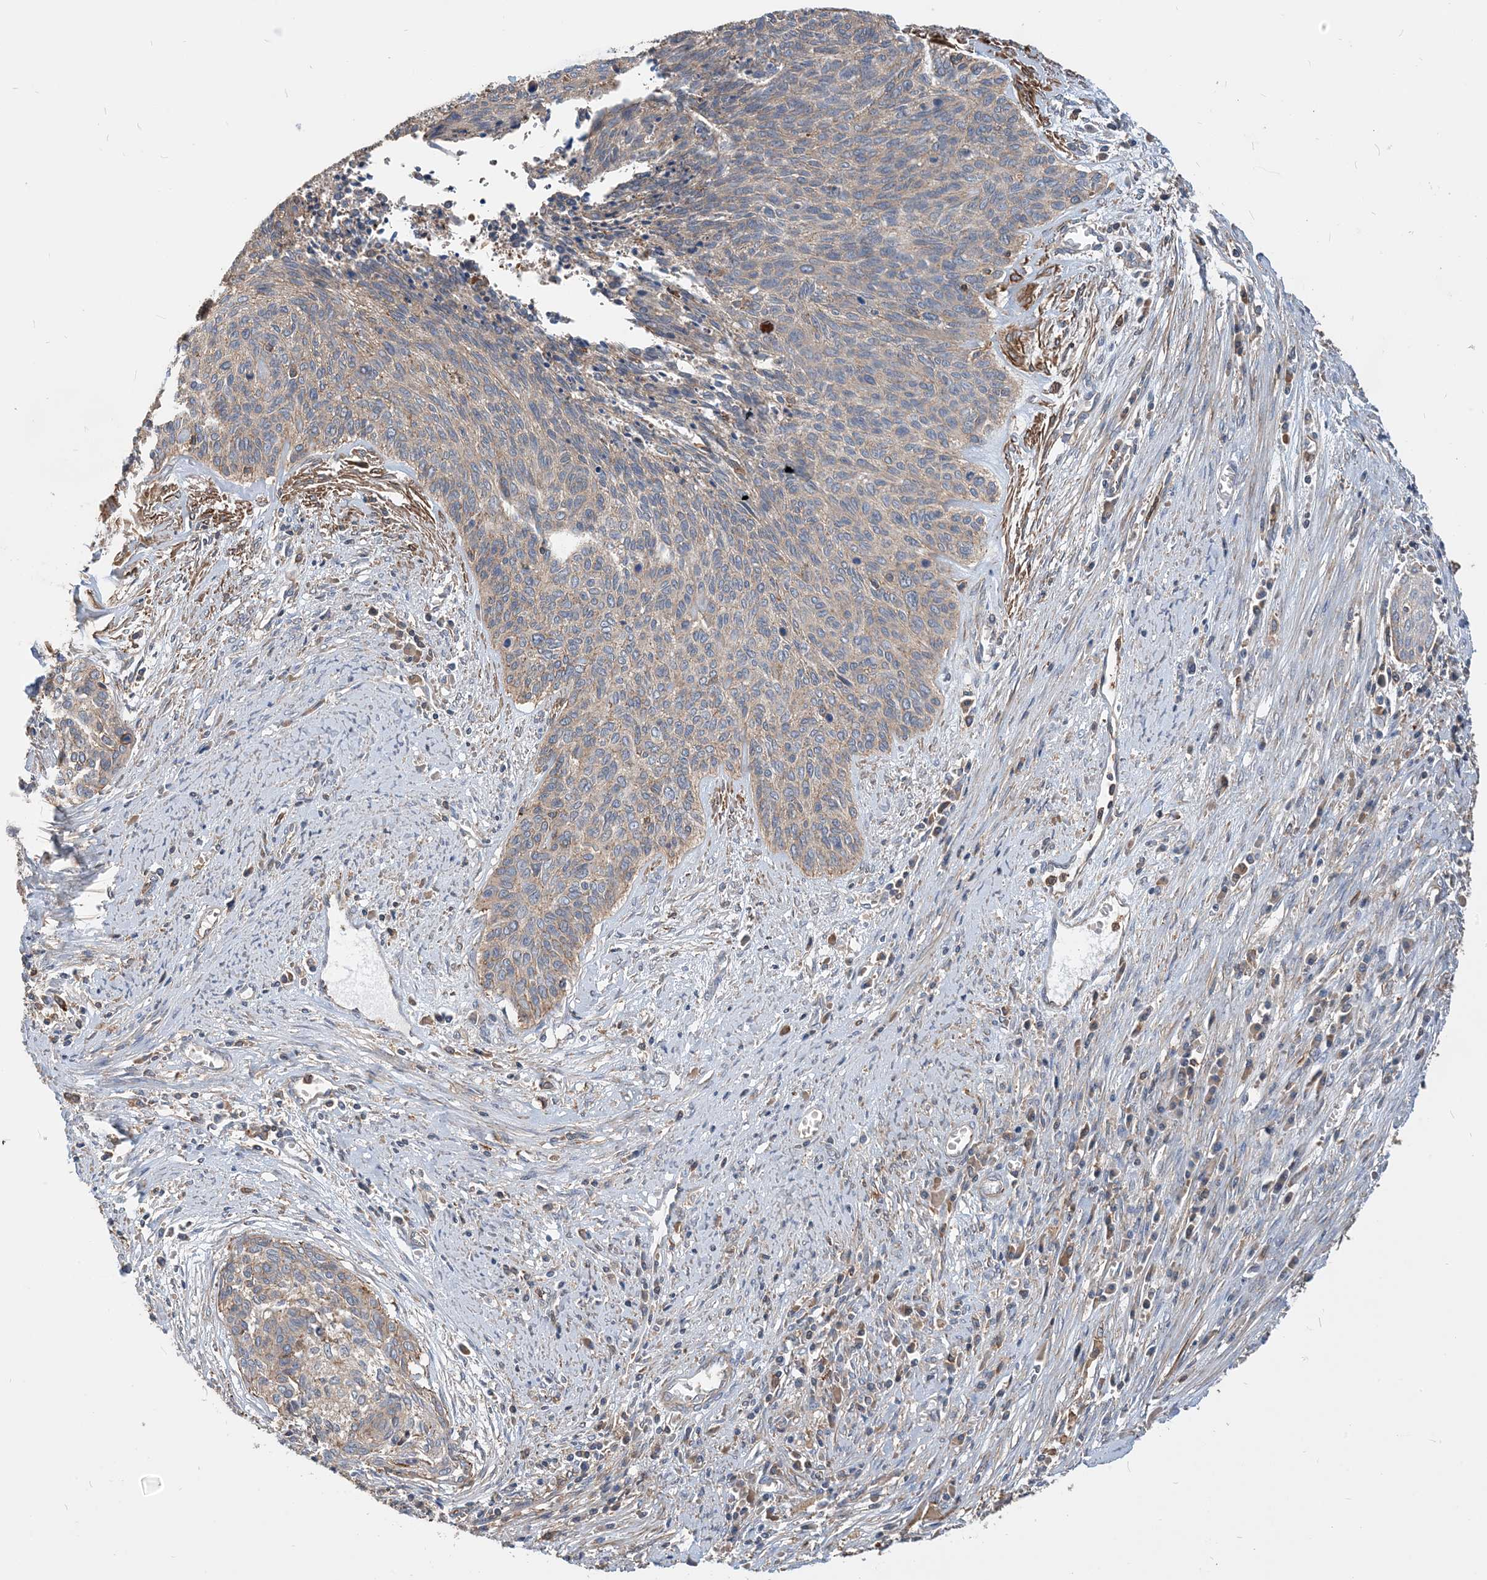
{"staining": {"intensity": "weak", "quantity": "25%-75%", "location": "cytoplasmic/membranous"}, "tissue": "cervical cancer", "cell_type": "Tumor cells", "image_type": "cancer", "snomed": [{"axis": "morphology", "description": "Squamous cell carcinoma, NOS"}, {"axis": "topography", "description": "Cervix"}], "caption": "A high-resolution image shows immunohistochemistry staining of cervical squamous cell carcinoma, which exhibits weak cytoplasmic/membranous expression in approximately 25%-75% of tumor cells.", "gene": "PARVG", "patient": {"sex": "female", "age": 55}}